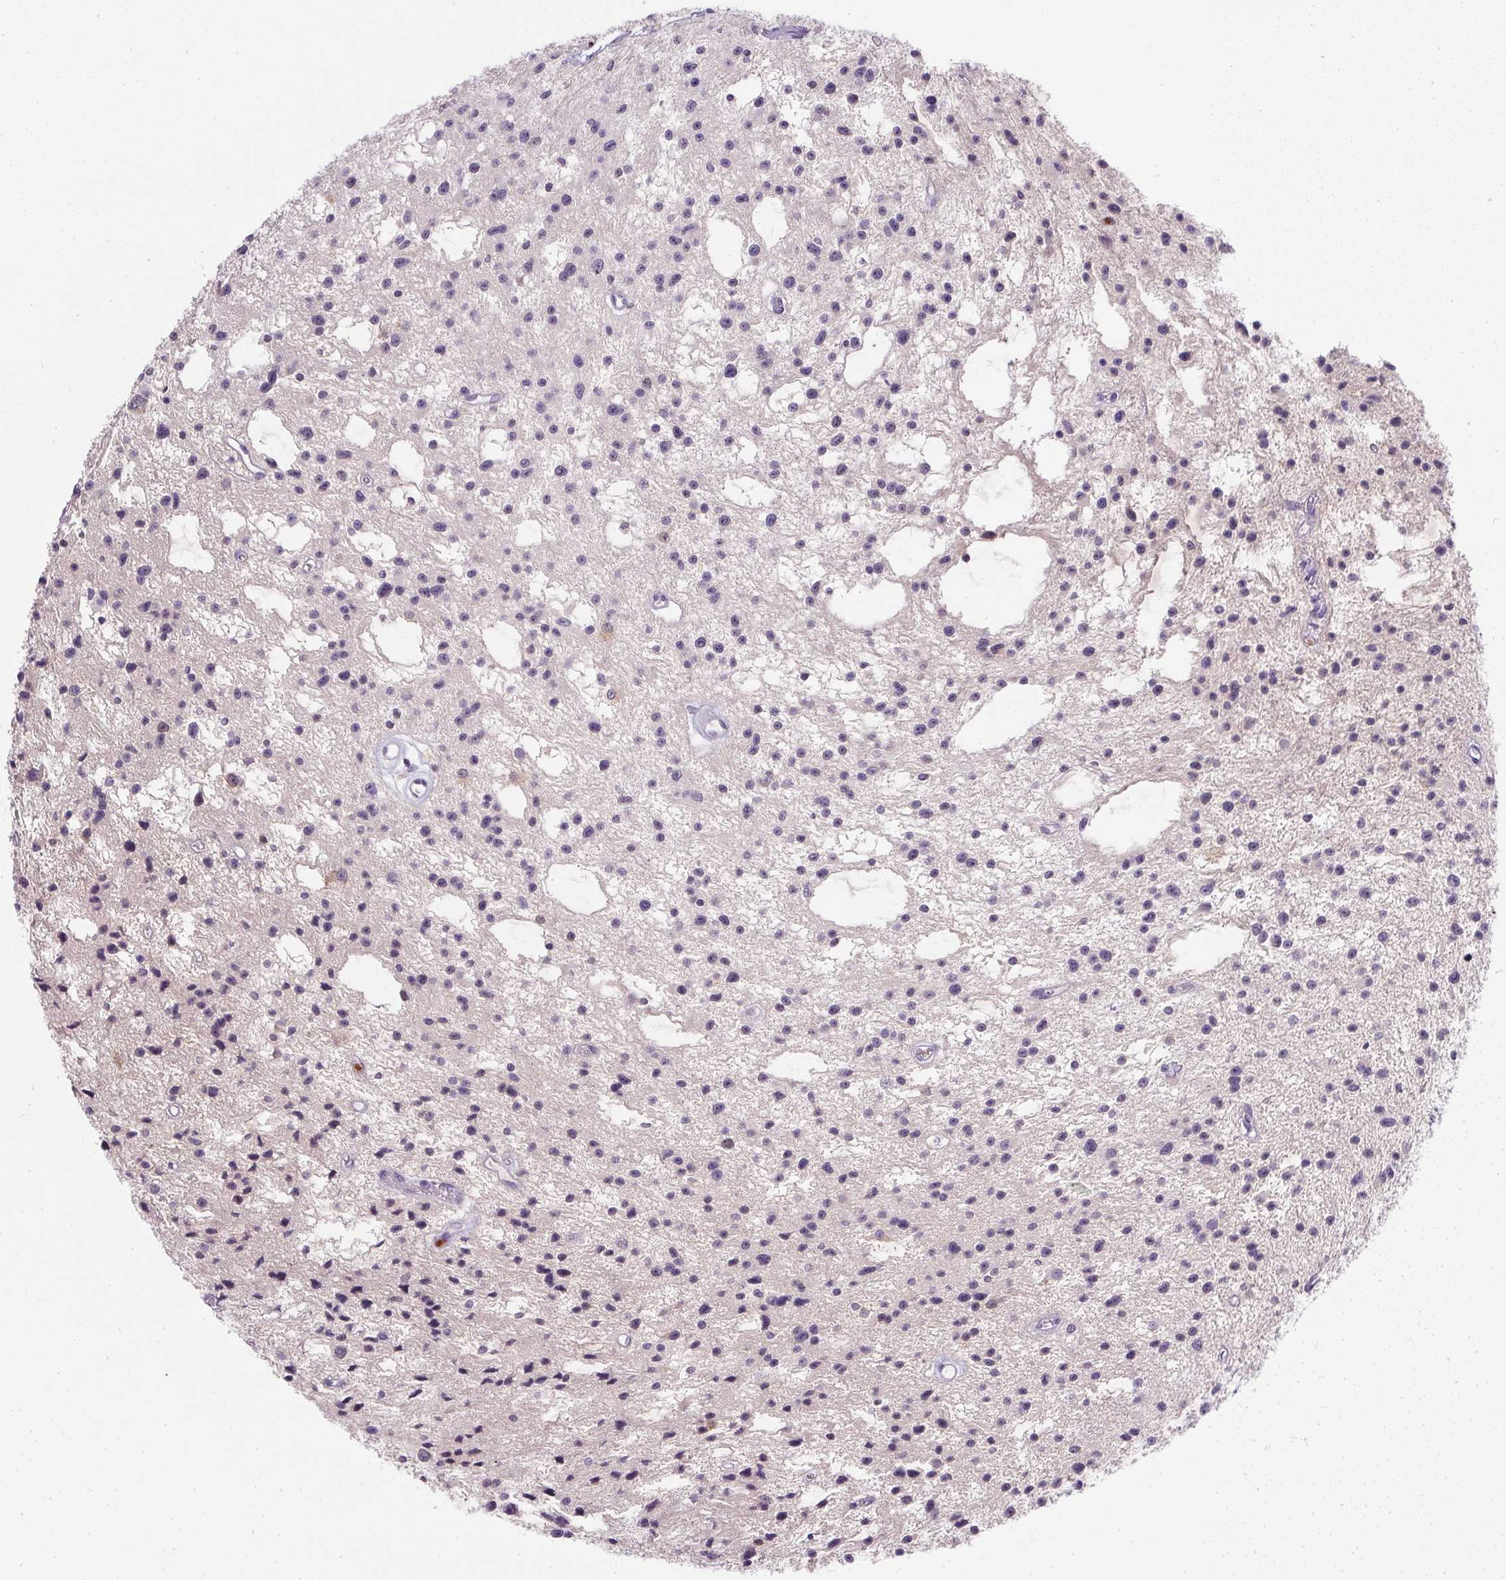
{"staining": {"intensity": "negative", "quantity": "none", "location": "none"}, "tissue": "glioma", "cell_type": "Tumor cells", "image_type": "cancer", "snomed": [{"axis": "morphology", "description": "Glioma, malignant, Low grade"}, {"axis": "topography", "description": "Brain"}], "caption": "This is a micrograph of immunohistochemistry staining of malignant low-grade glioma, which shows no expression in tumor cells.", "gene": "DNAJC5G", "patient": {"sex": "male", "age": 43}}